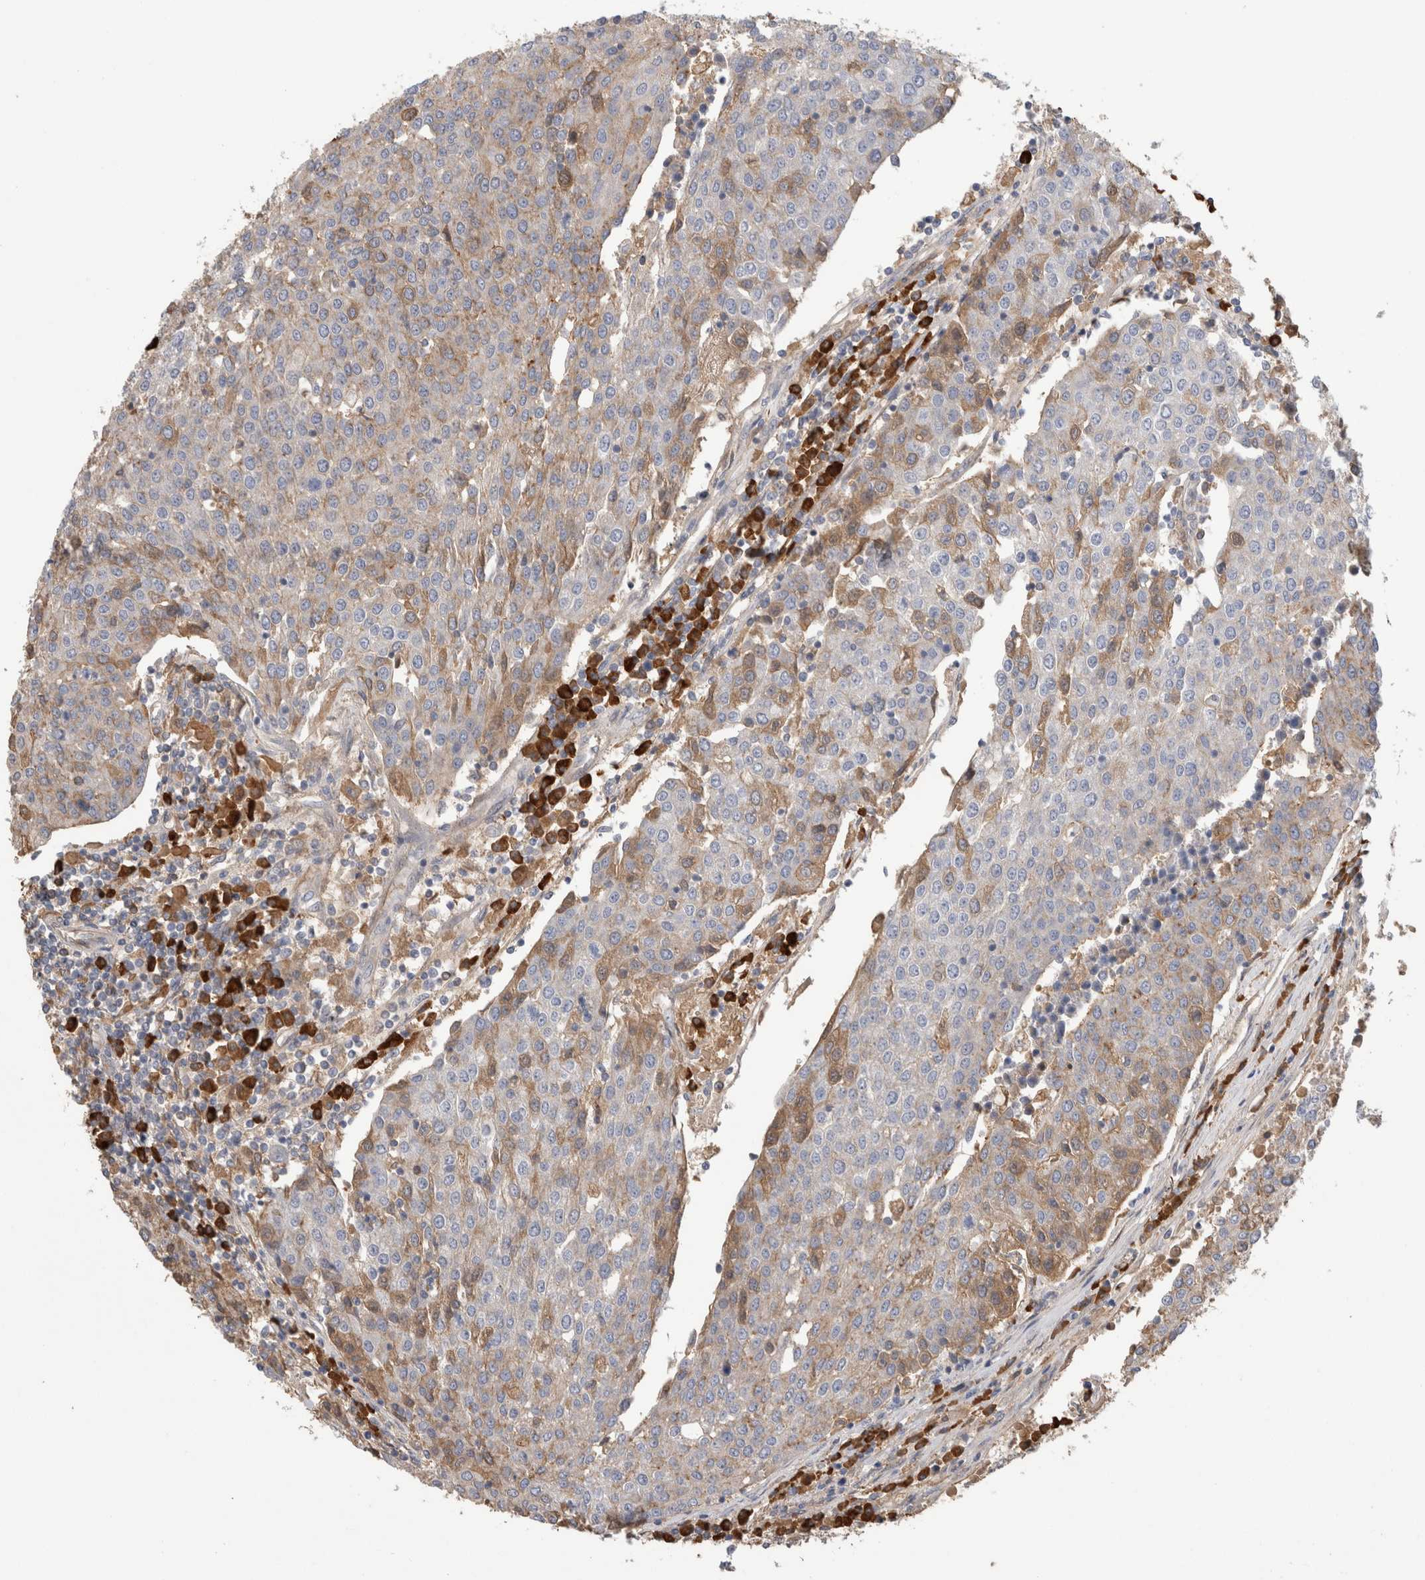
{"staining": {"intensity": "weak", "quantity": "25%-75%", "location": "cytoplasmic/membranous"}, "tissue": "urothelial cancer", "cell_type": "Tumor cells", "image_type": "cancer", "snomed": [{"axis": "morphology", "description": "Urothelial carcinoma, High grade"}, {"axis": "topography", "description": "Urinary bladder"}], "caption": "A micrograph showing weak cytoplasmic/membranous expression in about 25%-75% of tumor cells in high-grade urothelial carcinoma, as visualized by brown immunohistochemical staining.", "gene": "PPP3CC", "patient": {"sex": "female", "age": 85}}